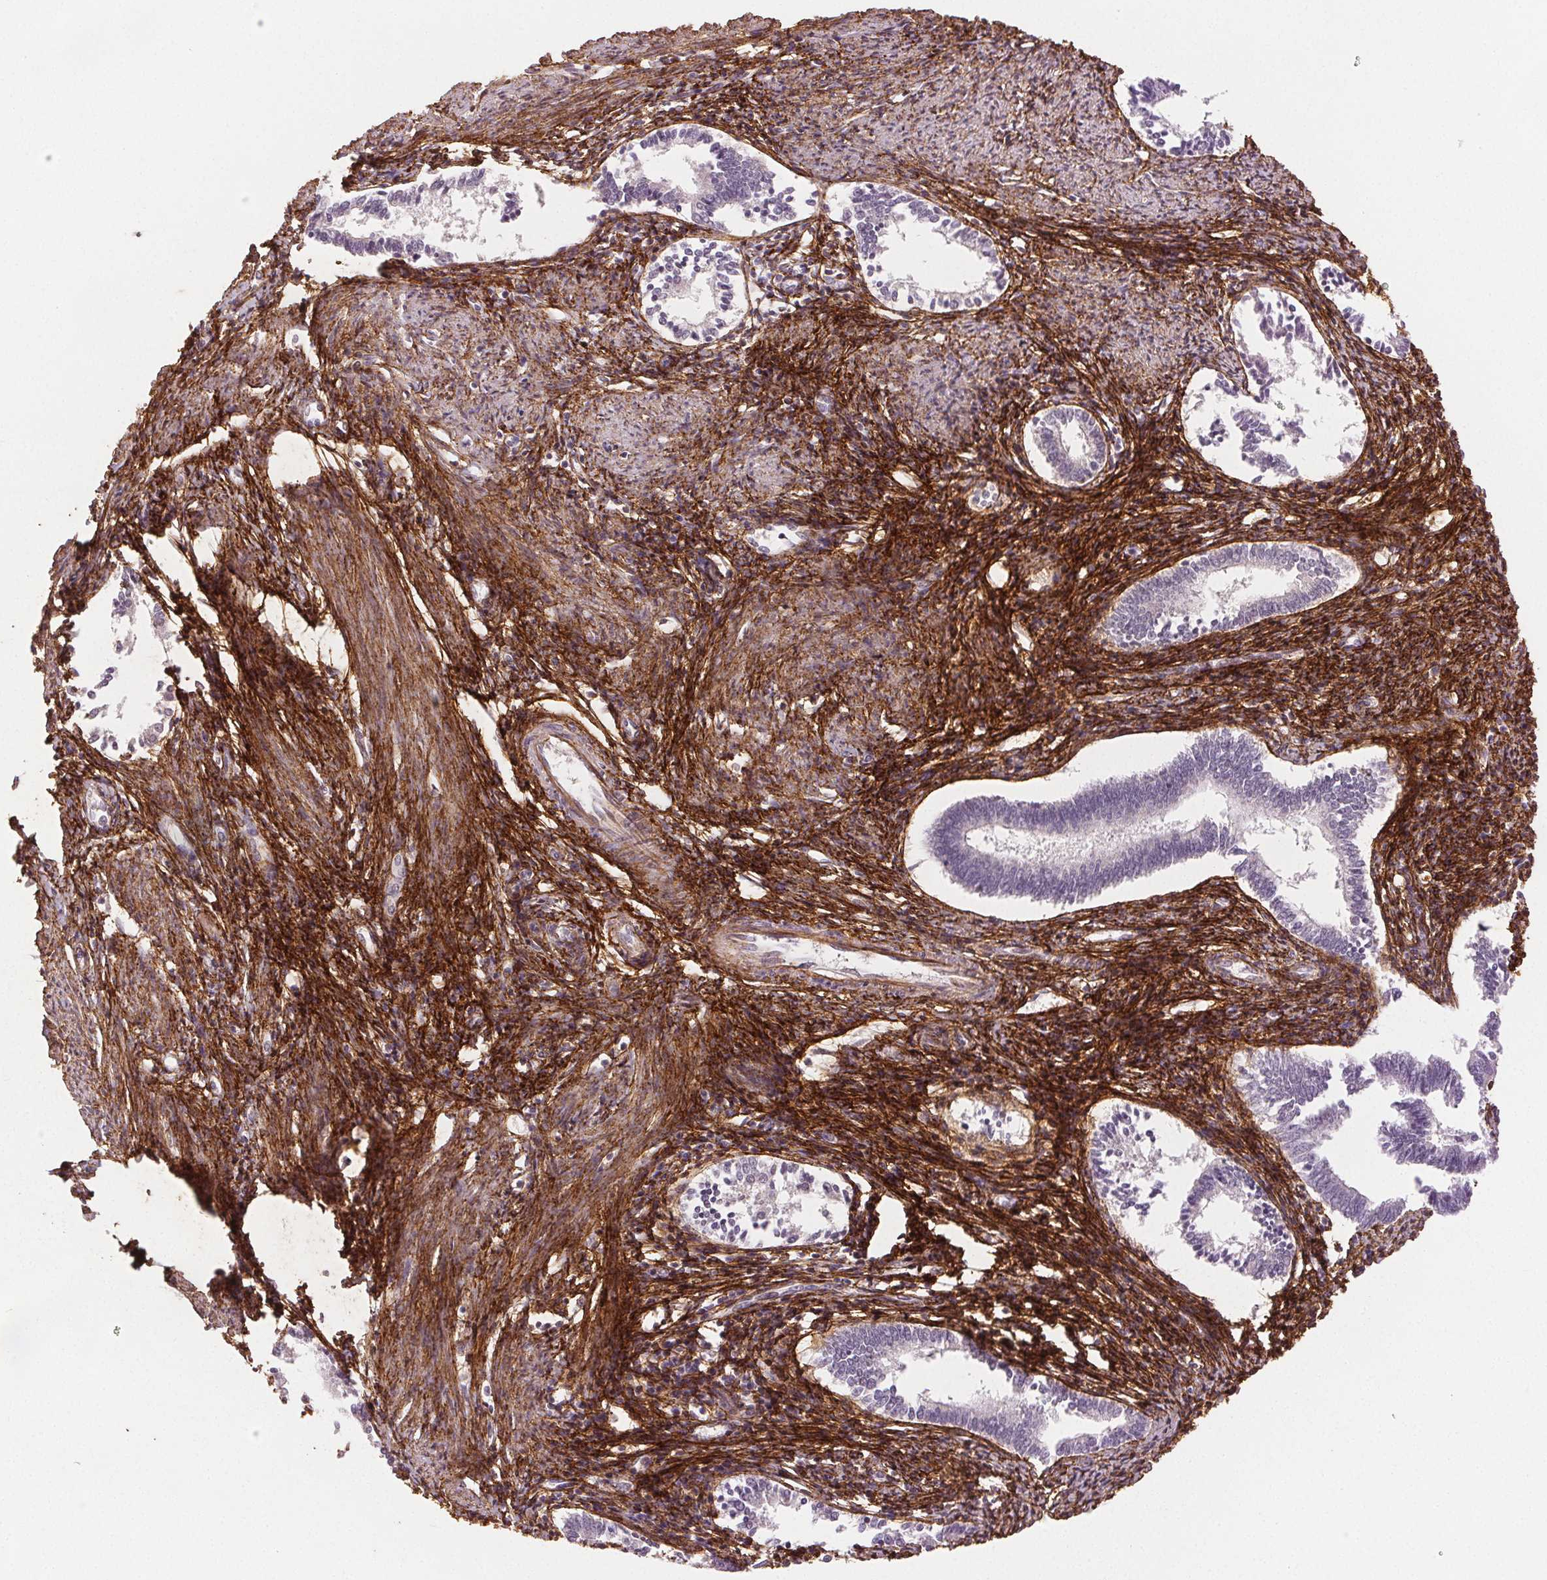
{"staining": {"intensity": "strong", "quantity": "25%-75%", "location": "cytoplasmic/membranous"}, "tissue": "endometrium", "cell_type": "Cells in endometrial stroma", "image_type": "normal", "snomed": [{"axis": "morphology", "description": "Normal tissue, NOS"}, {"axis": "topography", "description": "Endometrium"}], "caption": "The image shows immunohistochemical staining of benign endometrium. There is strong cytoplasmic/membranous expression is appreciated in approximately 25%-75% of cells in endometrial stroma.", "gene": "FBN1", "patient": {"sex": "female", "age": 41}}